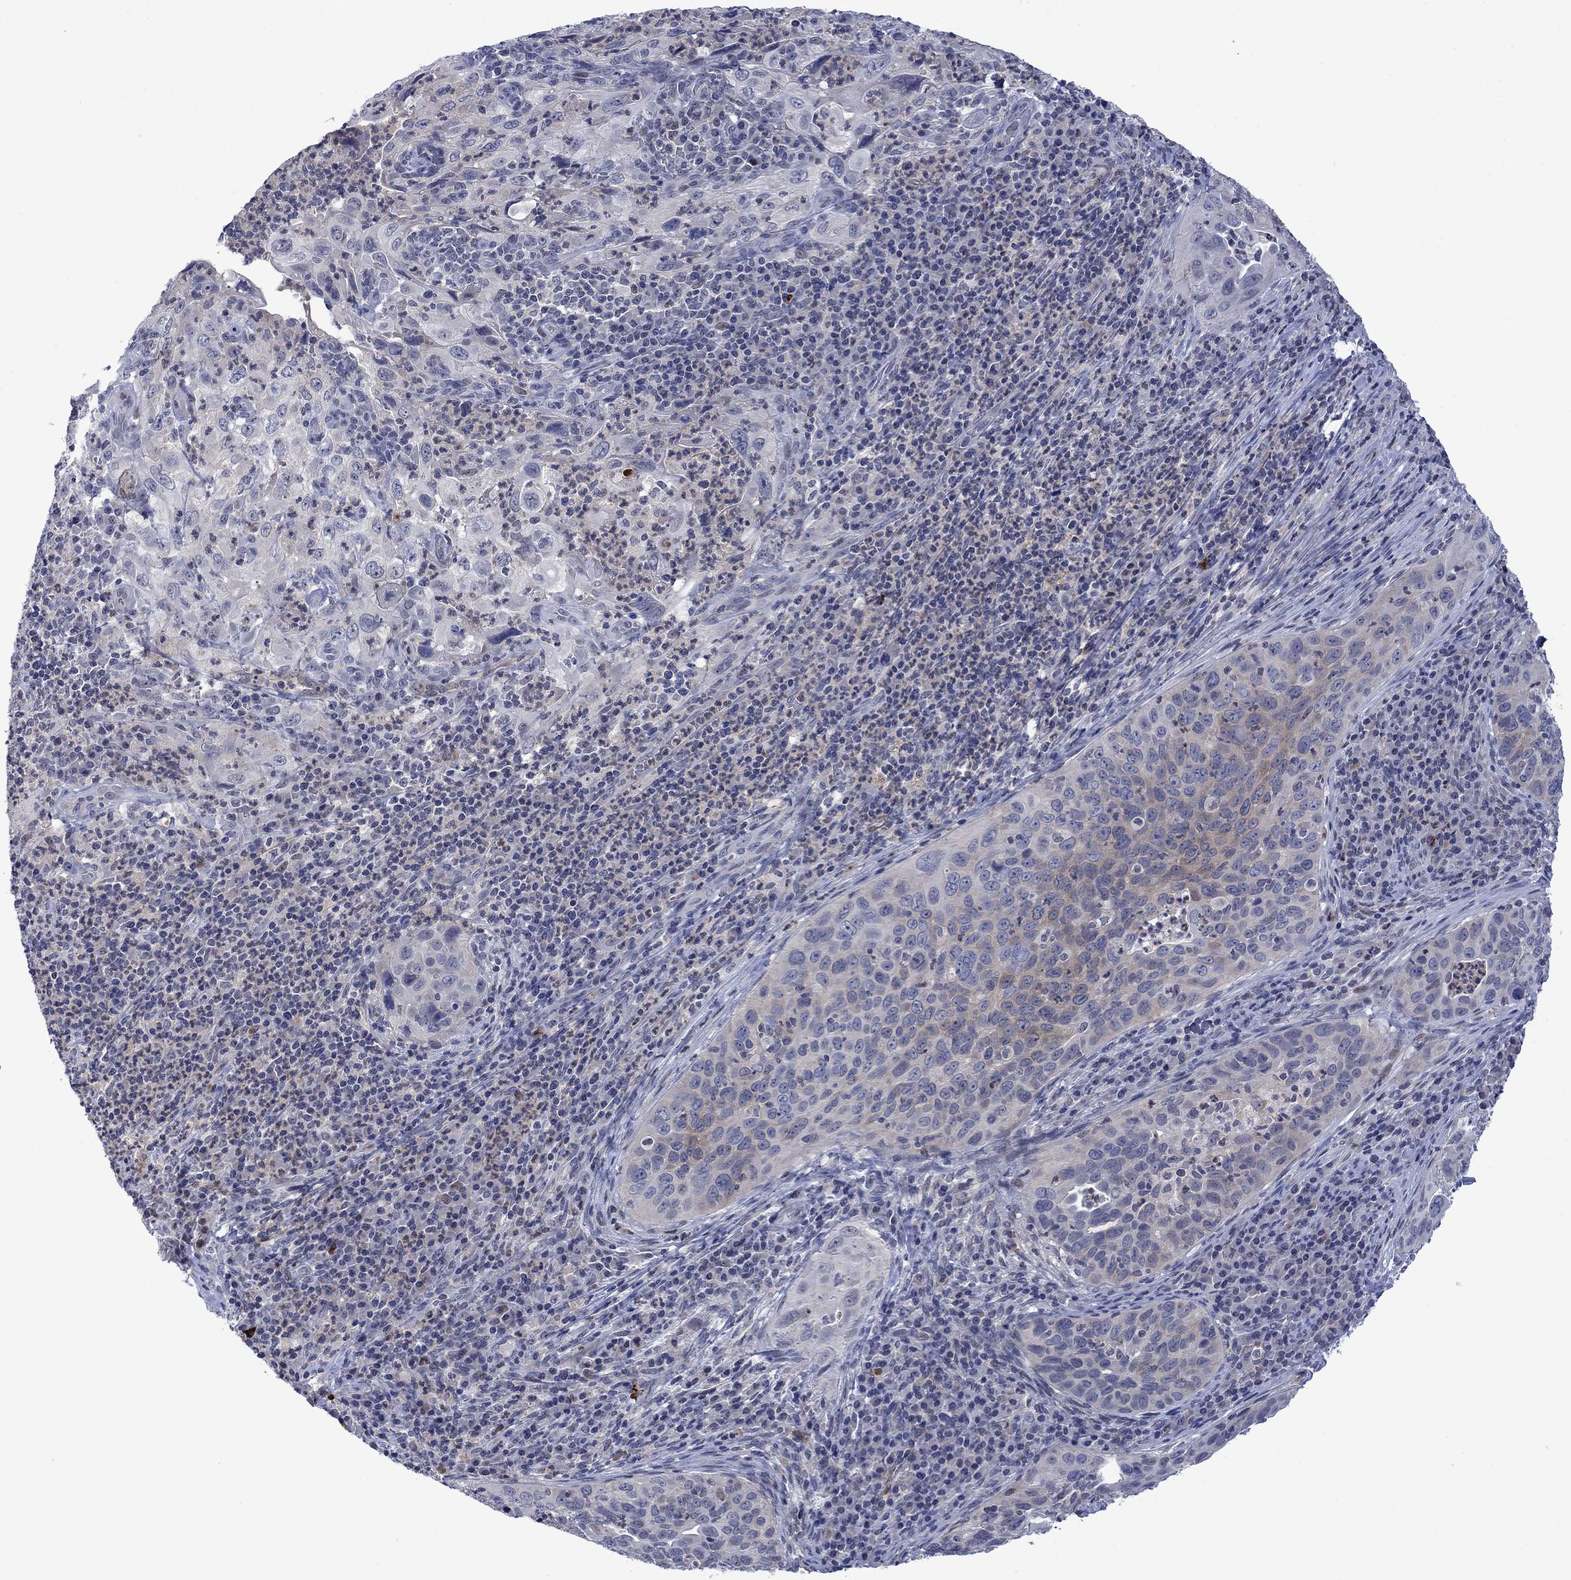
{"staining": {"intensity": "weak", "quantity": "<25%", "location": "cytoplasmic/membranous"}, "tissue": "cervical cancer", "cell_type": "Tumor cells", "image_type": "cancer", "snomed": [{"axis": "morphology", "description": "Squamous cell carcinoma, NOS"}, {"axis": "topography", "description": "Cervix"}], "caption": "Immunohistochemistry (IHC) histopathology image of human cervical cancer stained for a protein (brown), which displays no staining in tumor cells.", "gene": "AGL", "patient": {"sex": "female", "age": 26}}